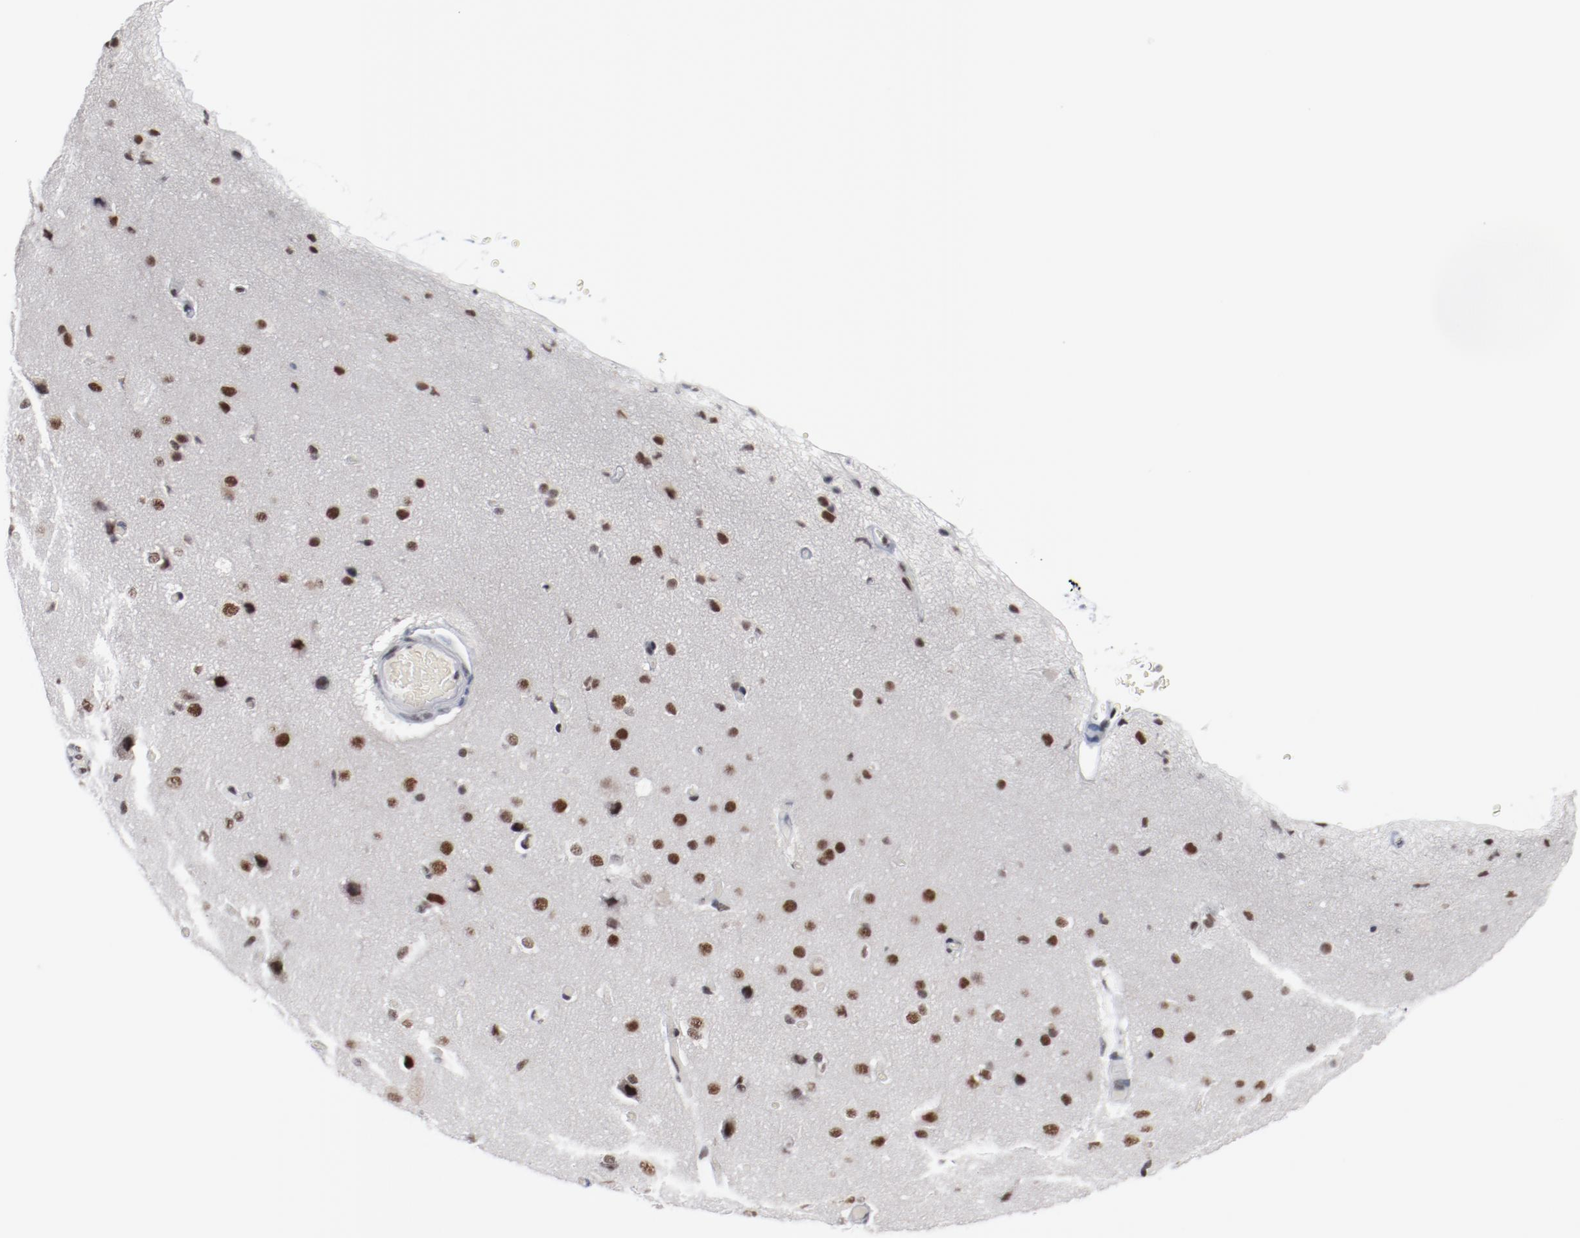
{"staining": {"intensity": "weak", "quantity": ">75%", "location": "nuclear"}, "tissue": "cerebral cortex", "cell_type": "Endothelial cells", "image_type": "normal", "snomed": [{"axis": "morphology", "description": "Normal tissue, NOS"}, {"axis": "morphology", "description": "Glioma, malignant, High grade"}, {"axis": "topography", "description": "Cerebral cortex"}], "caption": "Protein staining shows weak nuclear positivity in about >75% of endothelial cells in benign cerebral cortex. (DAB IHC with brightfield microscopy, high magnification).", "gene": "BUB3", "patient": {"sex": "male", "age": 77}}